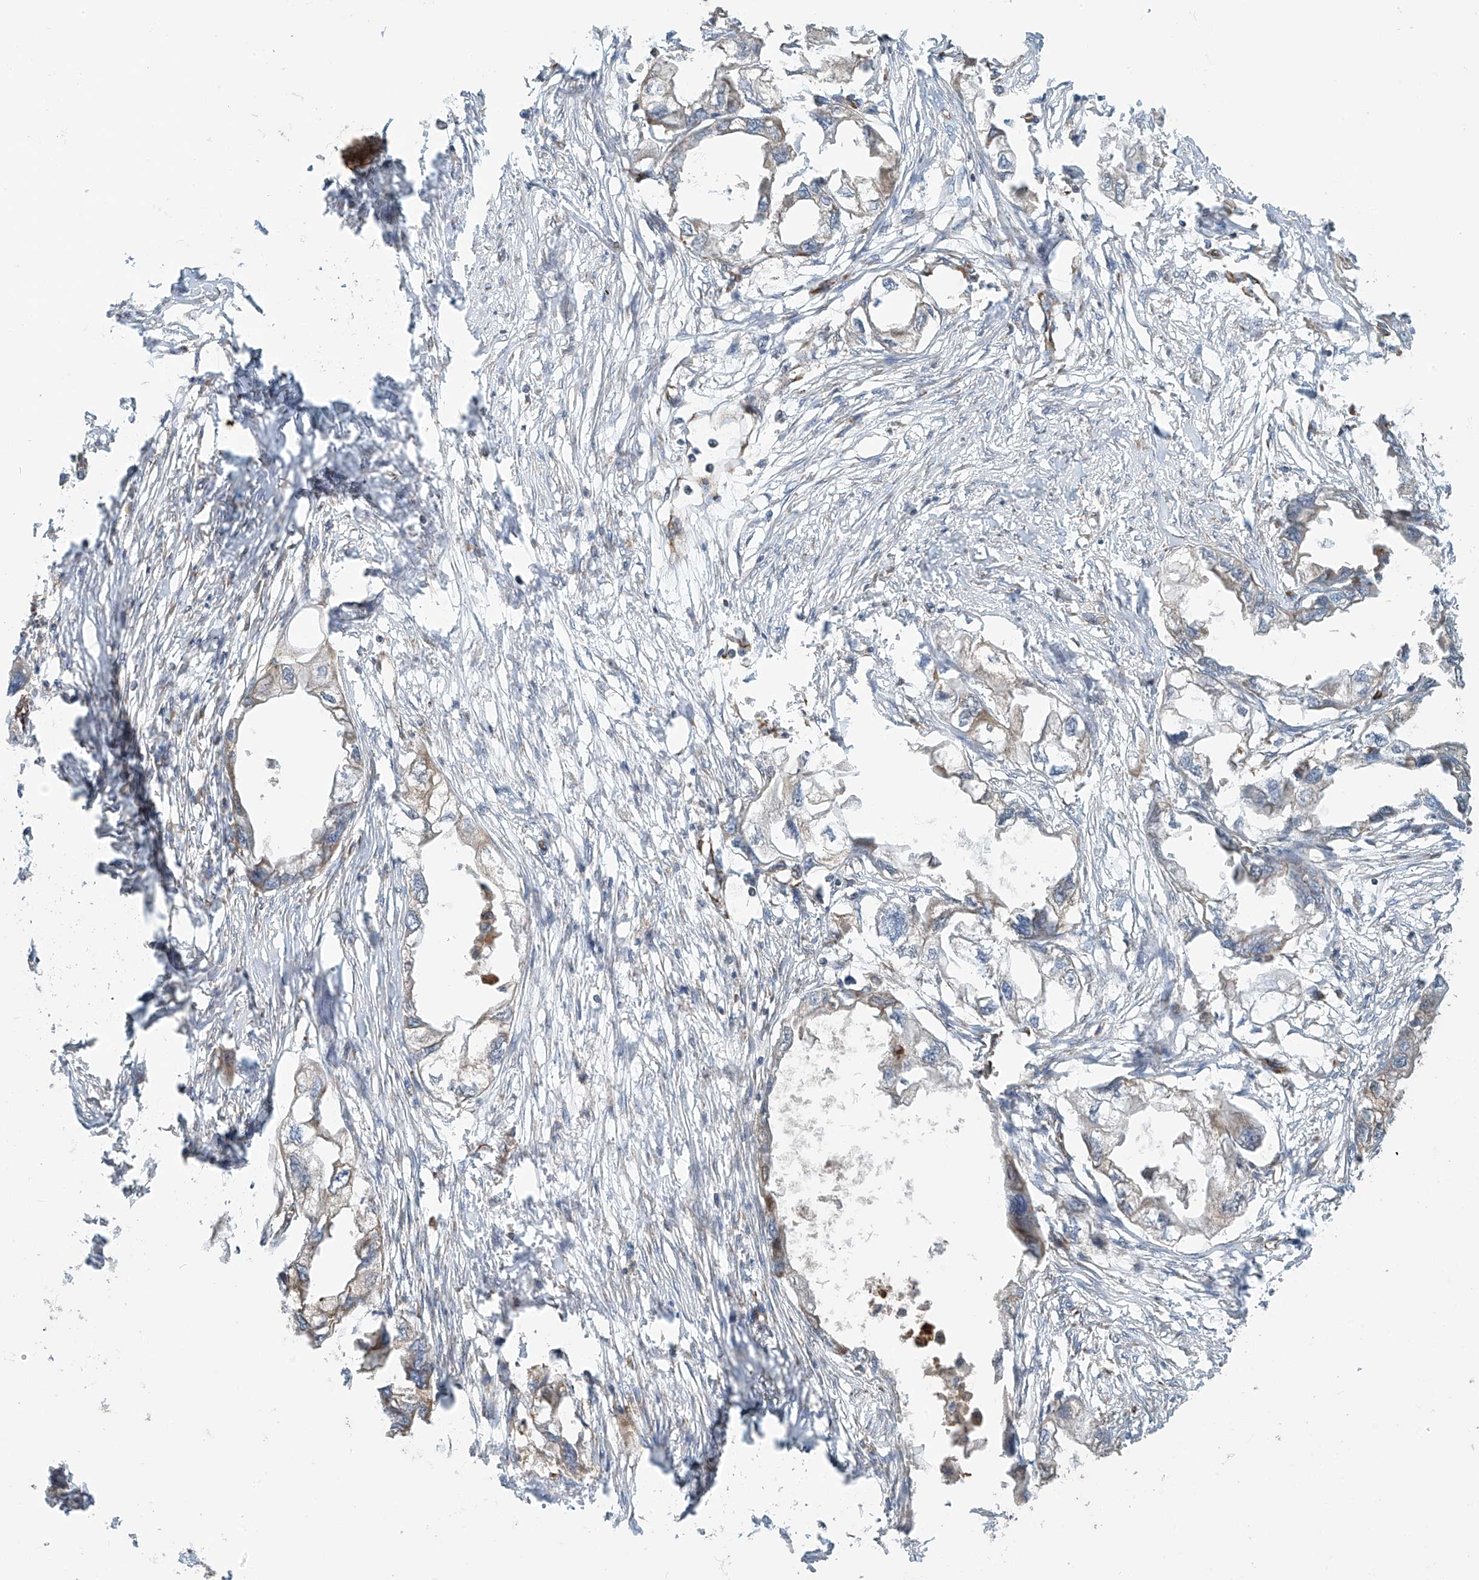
{"staining": {"intensity": "weak", "quantity": "<25%", "location": "cytoplasmic/membranous"}, "tissue": "endometrial cancer", "cell_type": "Tumor cells", "image_type": "cancer", "snomed": [{"axis": "morphology", "description": "Adenocarcinoma, NOS"}, {"axis": "morphology", "description": "Adenocarcinoma, metastatic, NOS"}, {"axis": "topography", "description": "Adipose tissue"}, {"axis": "topography", "description": "Endometrium"}], "caption": "A micrograph of endometrial cancer (adenocarcinoma) stained for a protein demonstrates no brown staining in tumor cells.", "gene": "METTL6", "patient": {"sex": "female", "age": 67}}